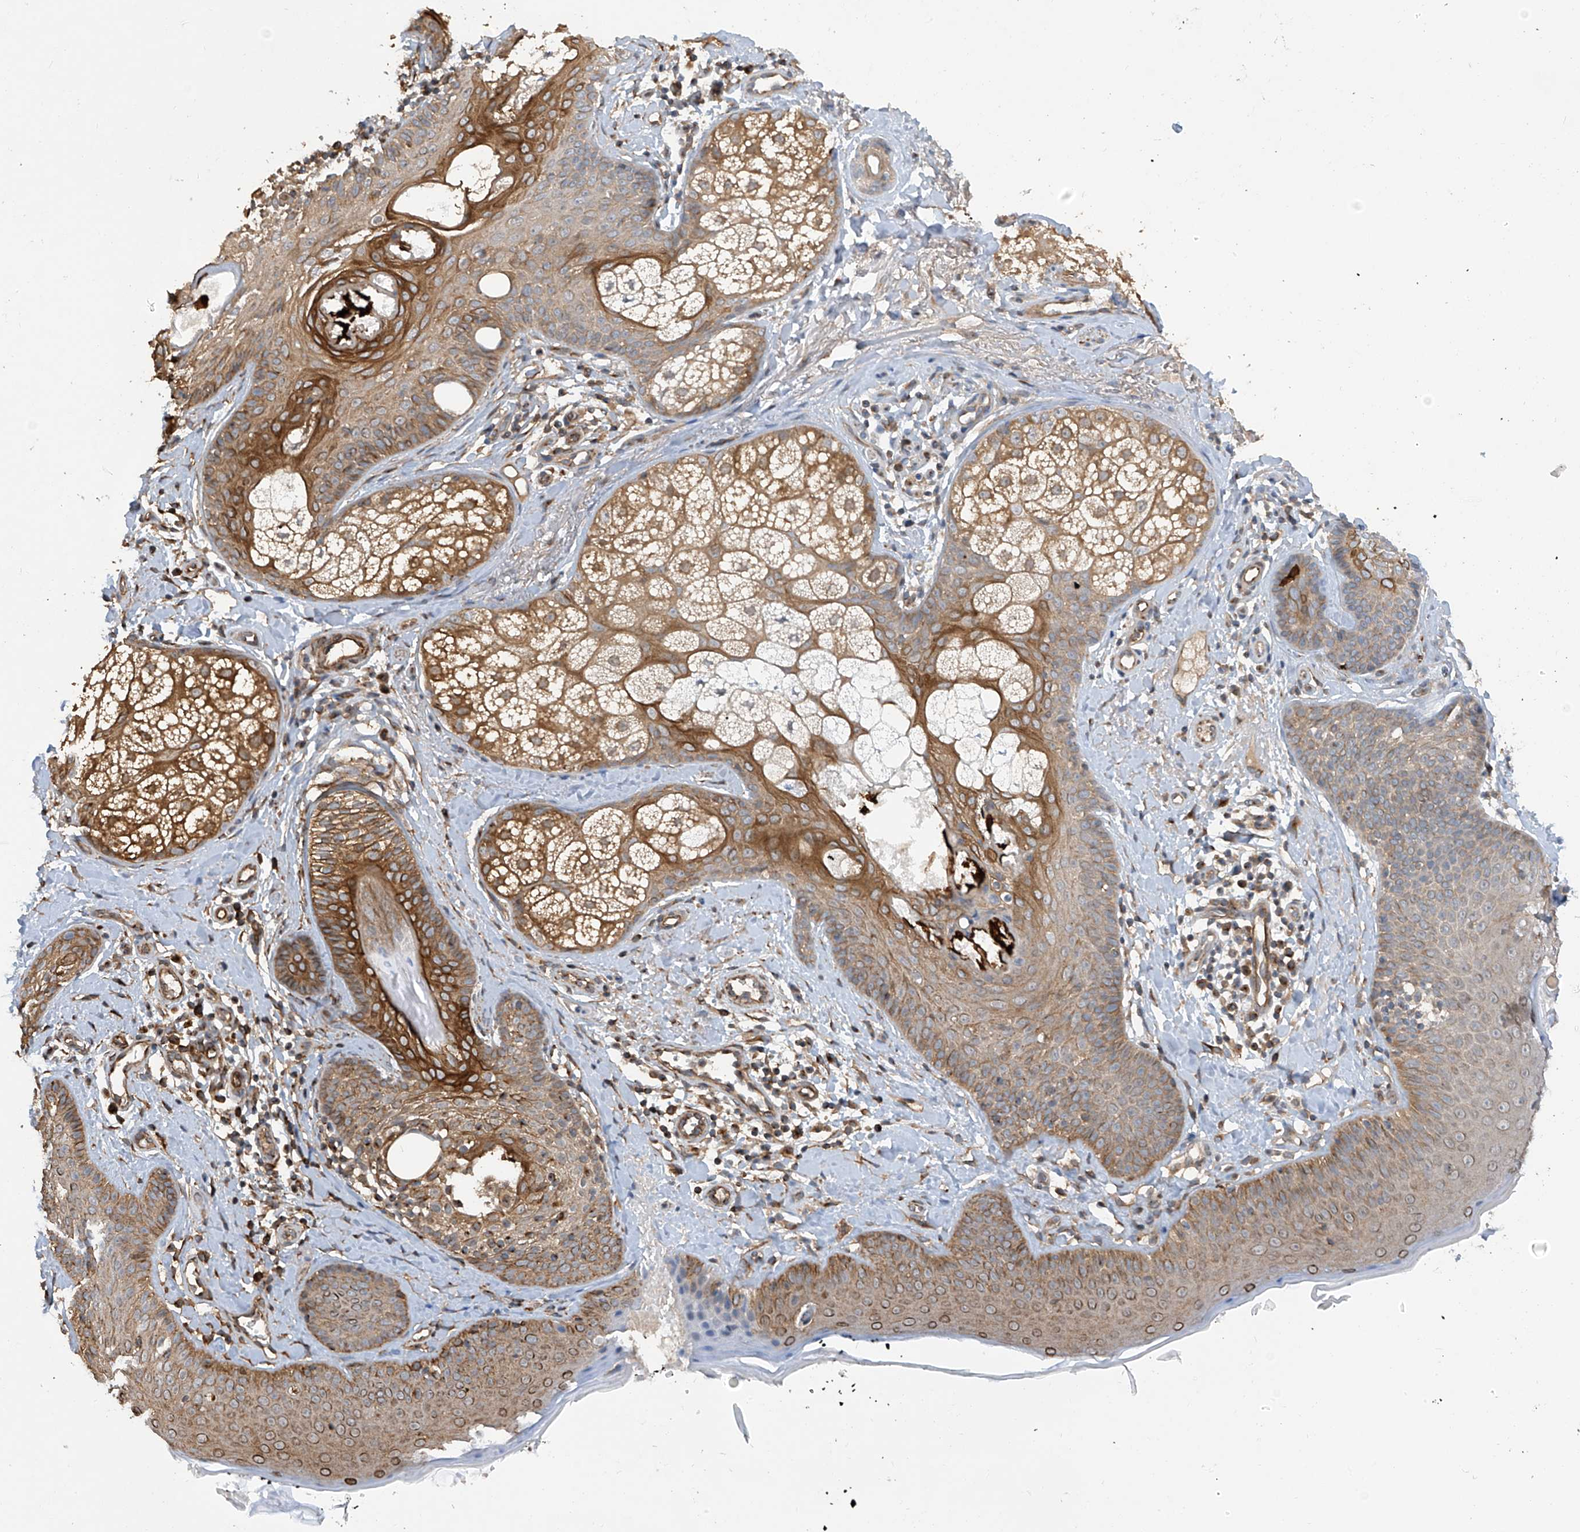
{"staining": {"intensity": "moderate", "quantity": ">75%", "location": "cytoplasmic/membranous"}, "tissue": "skin", "cell_type": "Fibroblasts", "image_type": "normal", "snomed": [{"axis": "morphology", "description": "Normal tissue, NOS"}, {"axis": "topography", "description": "Skin"}], "caption": "An image of human skin stained for a protein demonstrates moderate cytoplasmic/membranous brown staining in fibroblasts.", "gene": "RPAIN", "patient": {"sex": "male", "age": 57}}